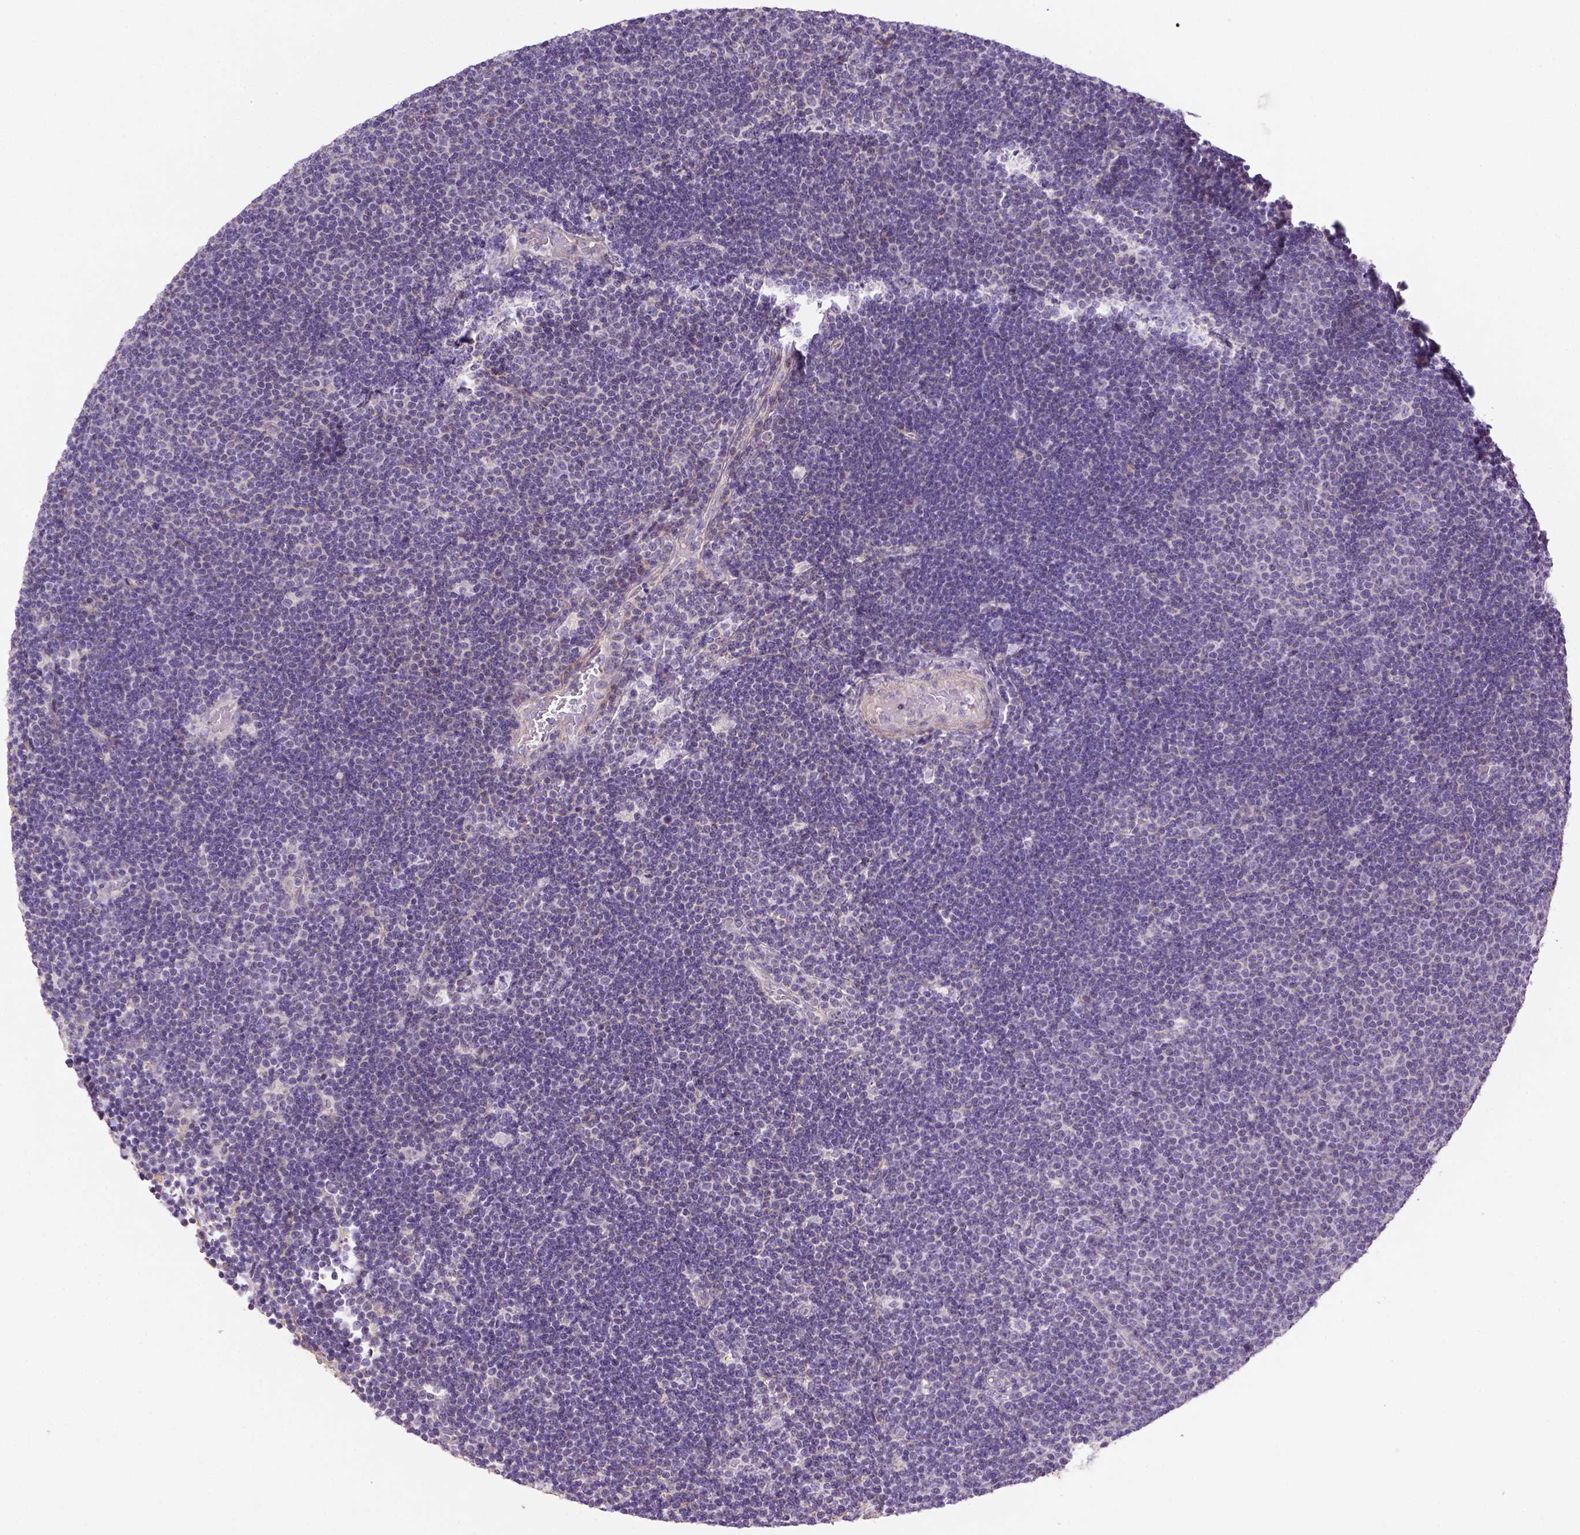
{"staining": {"intensity": "negative", "quantity": "none", "location": "none"}, "tissue": "lymphoma", "cell_type": "Tumor cells", "image_type": "cancer", "snomed": [{"axis": "morphology", "description": "Malignant lymphoma, non-Hodgkin's type, Low grade"}, {"axis": "topography", "description": "Brain"}], "caption": "The photomicrograph displays no significant staining in tumor cells of low-grade malignant lymphoma, non-Hodgkin's type.", "gene": "HTRA1", "patient": {"sex": "female", "age": 66}}